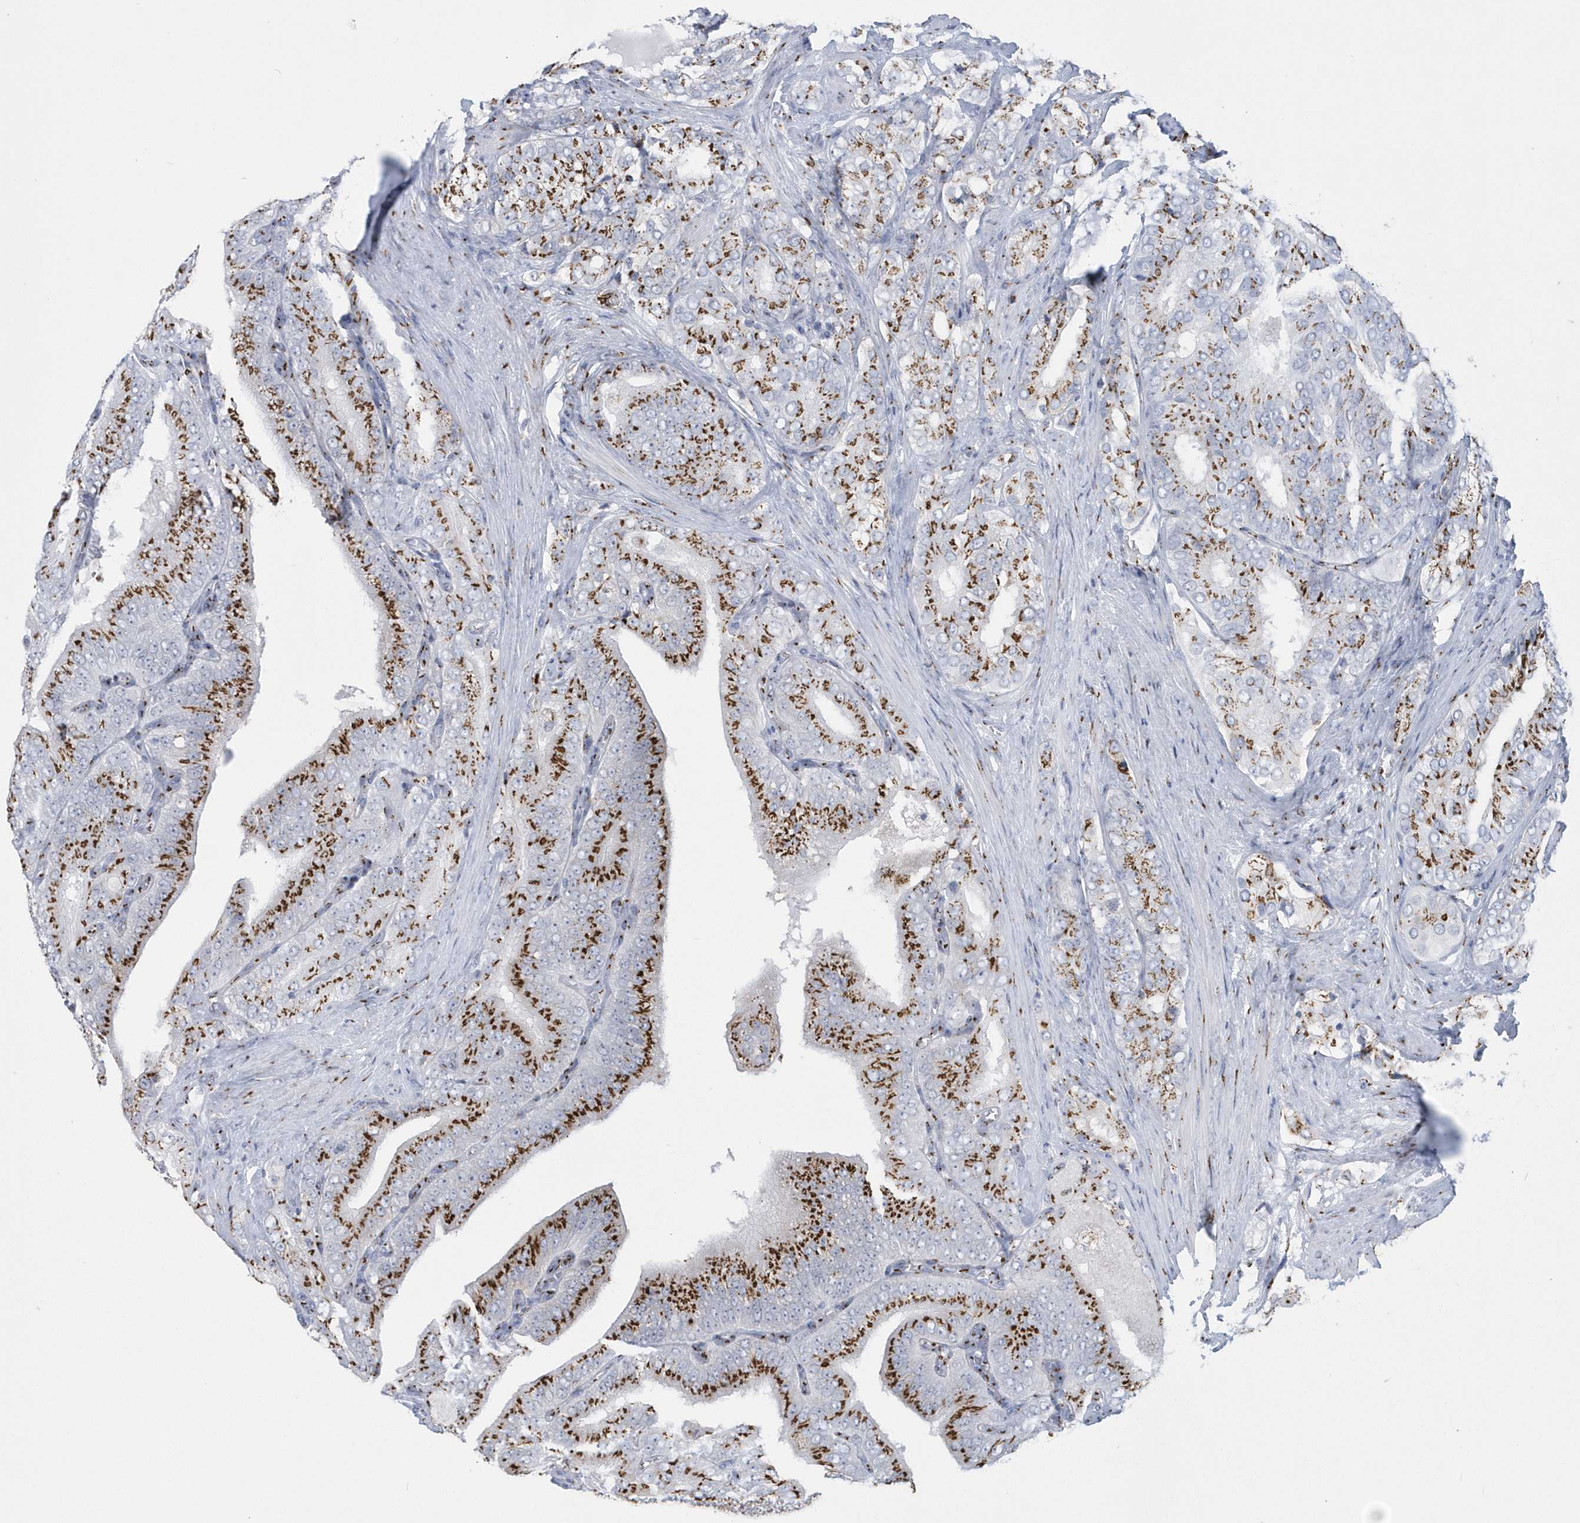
{"staining": {"intensity": "moderate", "quantity": ">75%", "location": "cytoplasmic/membranous"}, "tissue": "prostate cancer", "cell_type": "Tumor cells", "image_type": "cancer", "snomed": [{"axis": "morphology", "description": "Adenocarcinoma, High grade"}, {"axis": "topography", "description": "Prostate"}], "caption": "Immunohistochemistry staining of prostate high-grade adenocarcinoma, which demonstrates medium levels of moderate cytoplasmic/membranous expression in about >75% of tumor cells indicating moderate cytoplasmic/membranous protein expression. The staining was performed using DAB (3,3'-diaminobenzidine) (brown) for protein detection and nuclei were counterstained in hematoxylin (blue).", "gene": "SLX9", "patient": {"sex": "male", "age": 58}}